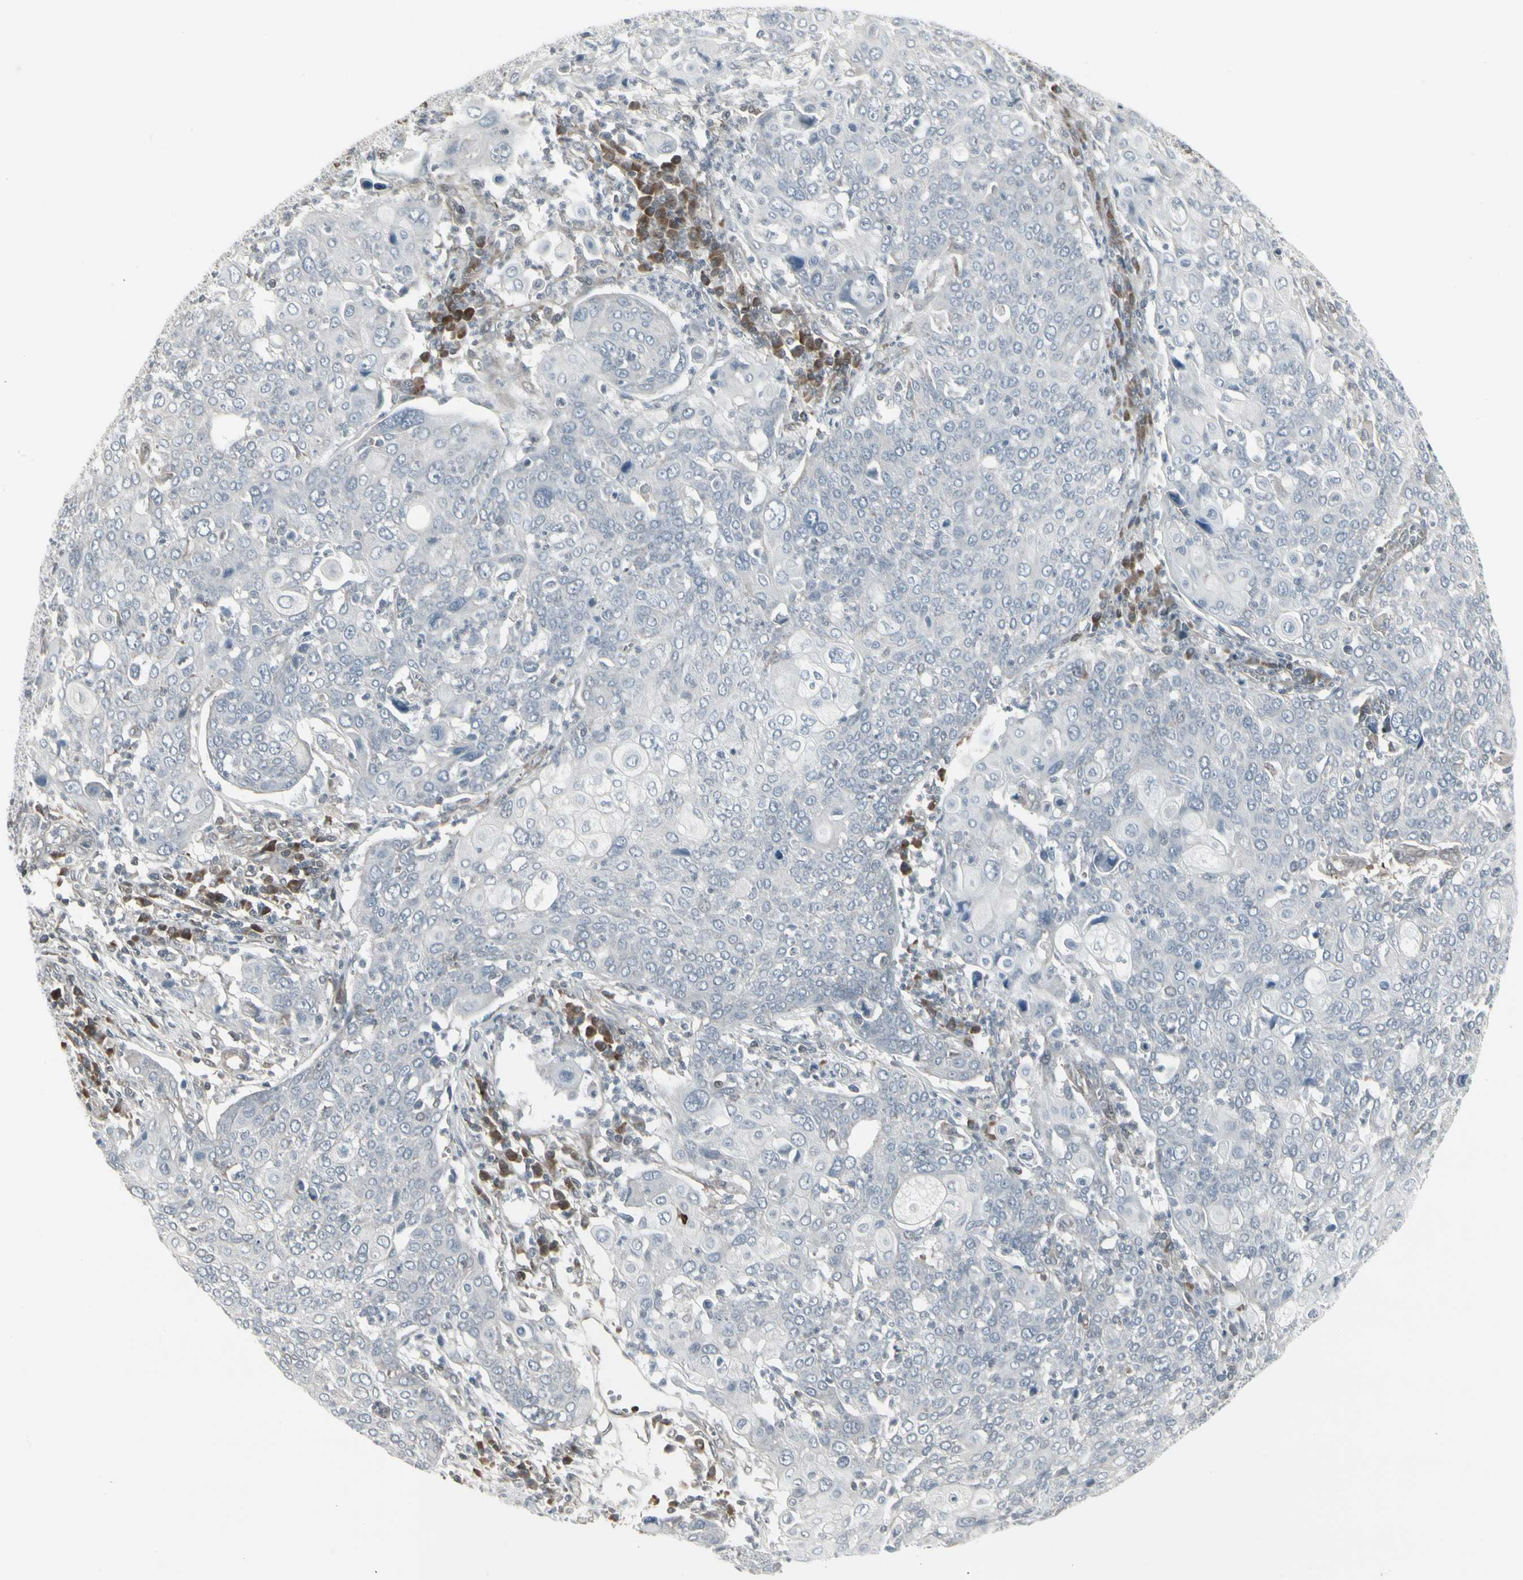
{"staining": {"intensity": "negative", "quantity": "none", "location": "none"}, "tissue": "cervical cancer", "cell_type": "Tumor cells", "image_type": "cancer", "snomed": [{"axis": "morphology", "description": "Squamous cell carcinoma, NOS"}, {"axis": "topography", "description": "Cervix"}], "caption": "High power microscopy histopathology image of an immunohistochemistry (IHC) histopathology image of cervical cancer, revealing no significant staining in tumor cells. (DAB (3,3'-diaminobenzidine) immunohistochemistry, high magnification).", "gene": "IGFBP6", "patient": {"sex": "female", "age": 40}}